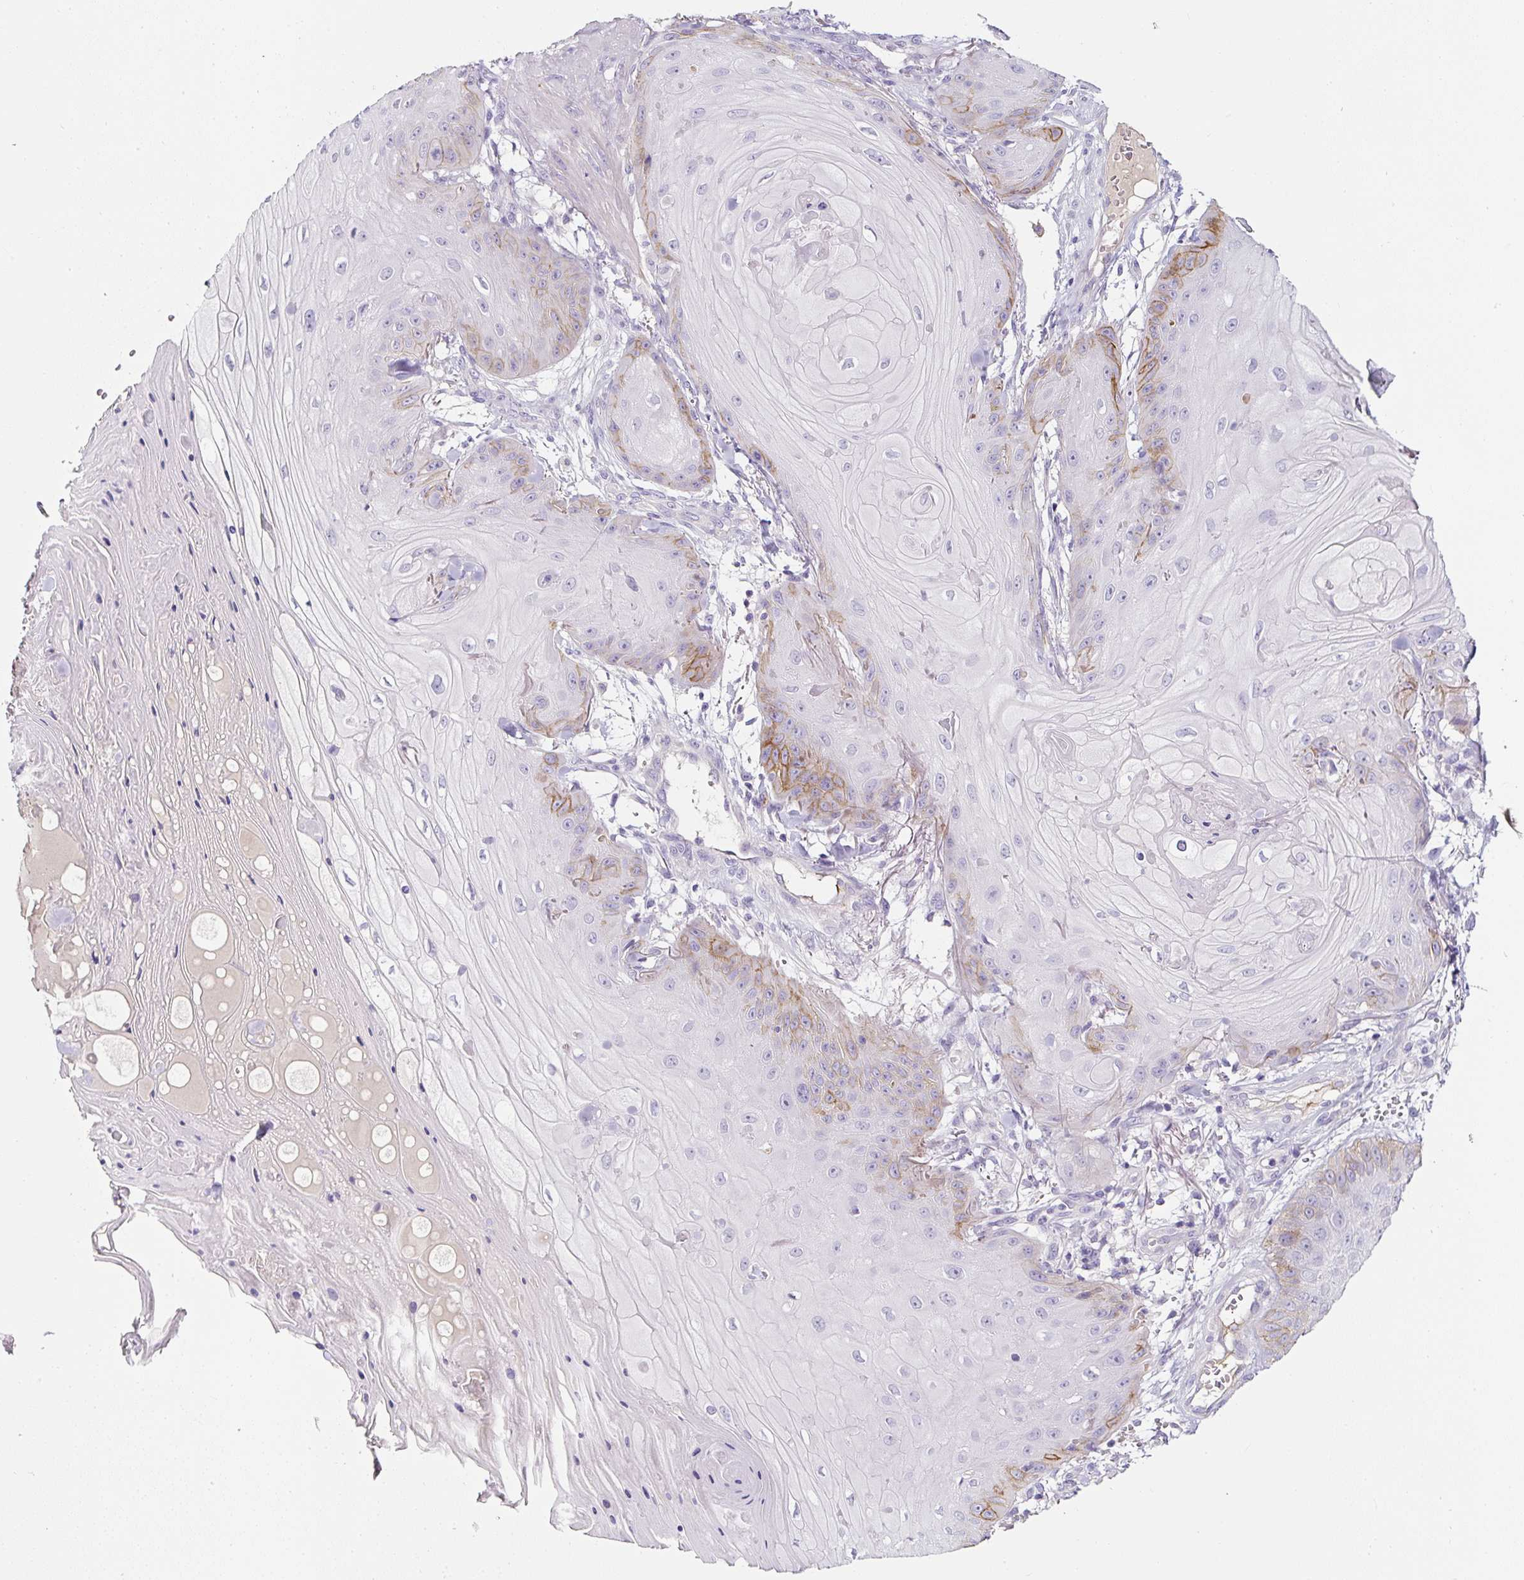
{"staining": {"intensity": "moderate", "quantity": "<25%", "location": "cytoplasmic/membranous"}, "tissue": "skin cancer", "cell_type": "Tumor cells", "image_type": "cancer", "snomed": [{"axis": "morphology", "description": "Squamous cell carcinoma, NOS"}, {"axis": "topography", "description": "Skin"}], "caption": "Moderate cytoplasmic/membranous expression for a protein is appreciated in approximately <25% of tumor cells of skin squamous cell carcinoma using IHC.", "gene": "OR14A2", "patient": {"sex": "male", "age": 74}}